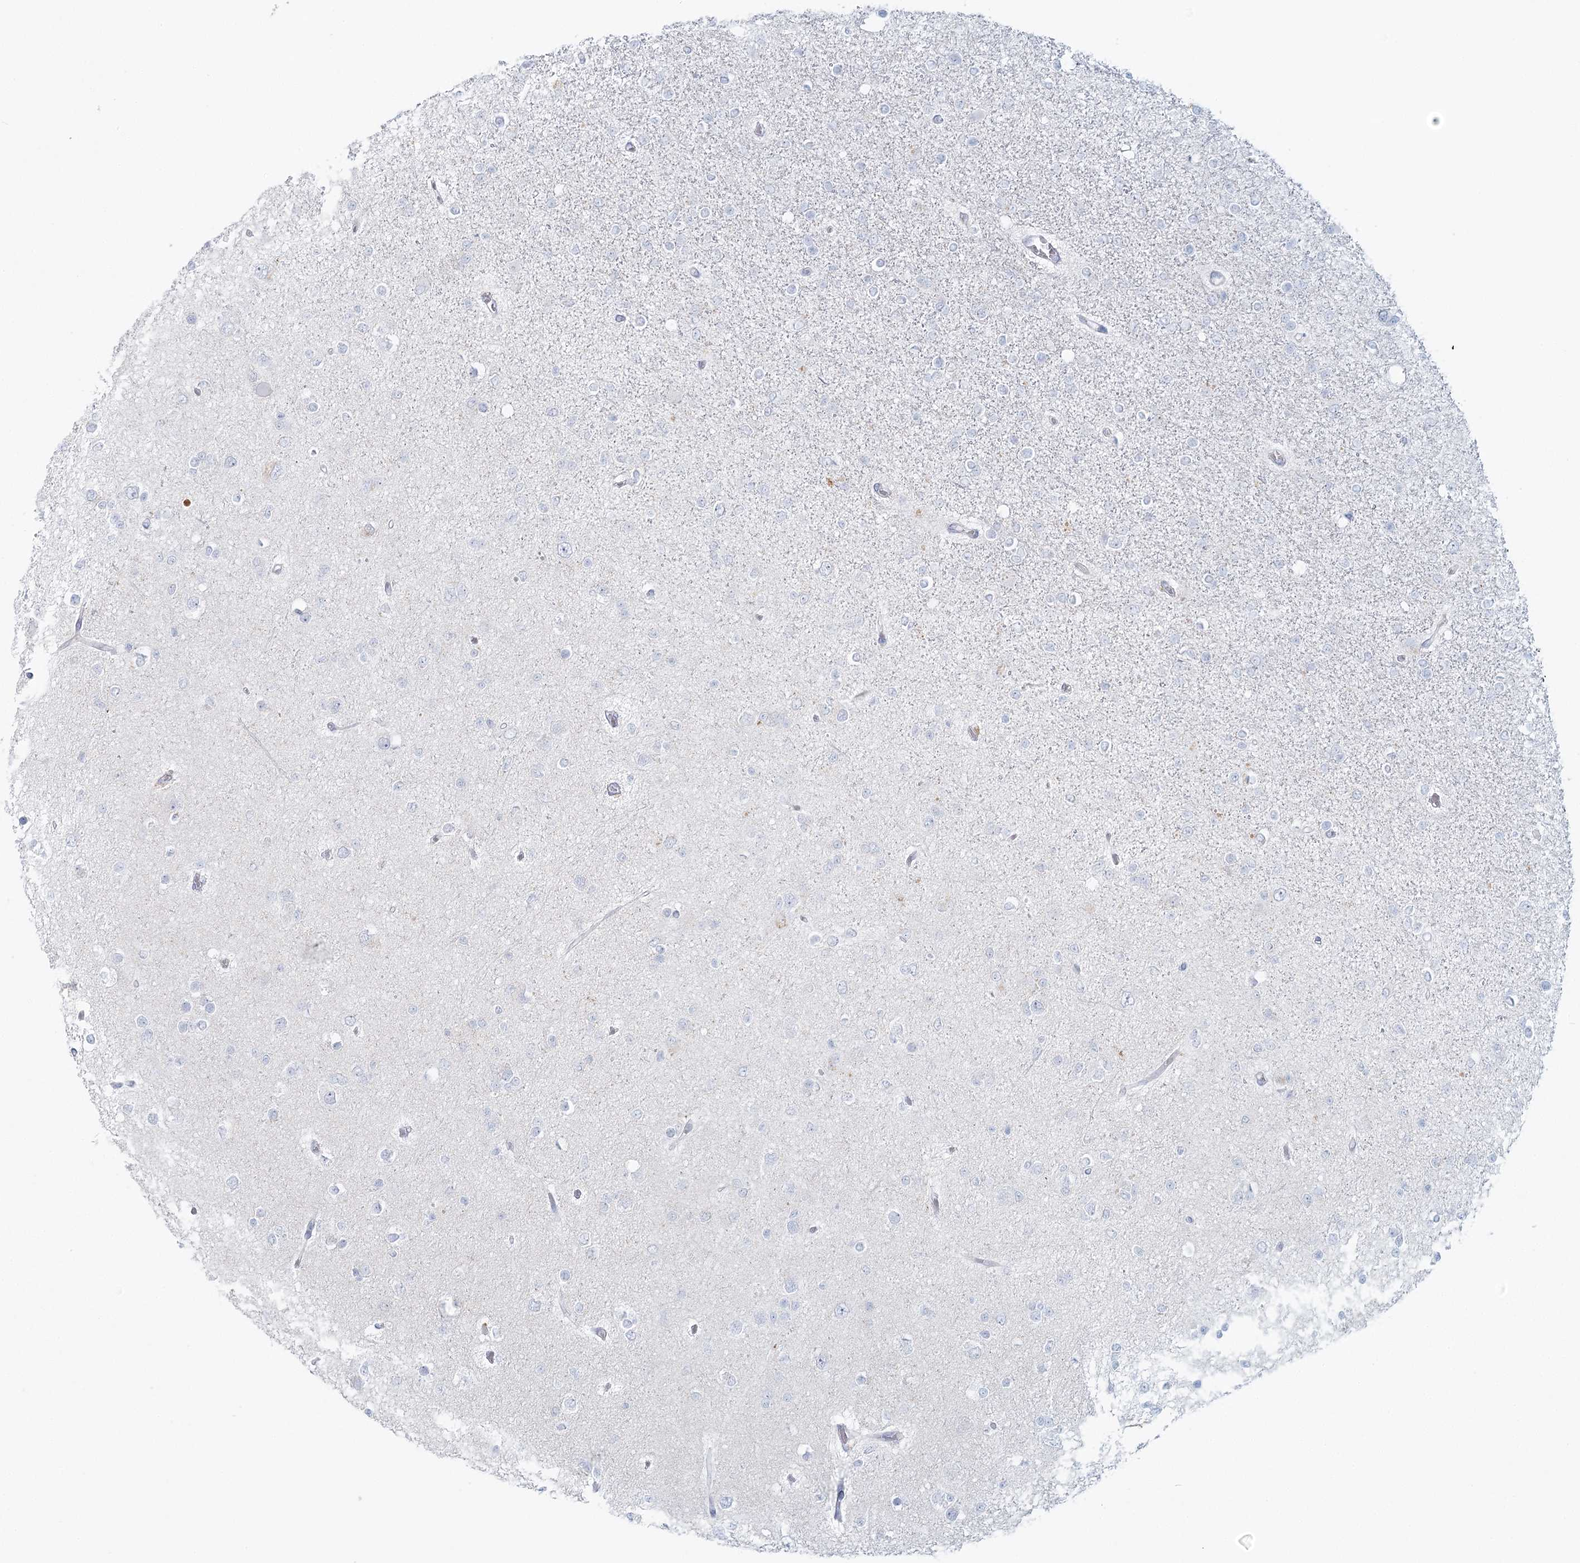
{"staining": {"intensity": "negative", "quantity": "none", "location": "none"}, "tissue": "glioma", "cell_type": "Tumor cells", "image_type": "cancer", "snomed": [{"axis": "morphology", "description": "Glioma, malignant, Low grade"}, {"axis": "topography", "description": "Brain"}], "caption": "An image of human glioma is negative for staining in tumor cells.", "gene": "BPHL", "patient": {"sex": "female", "age": 22}}